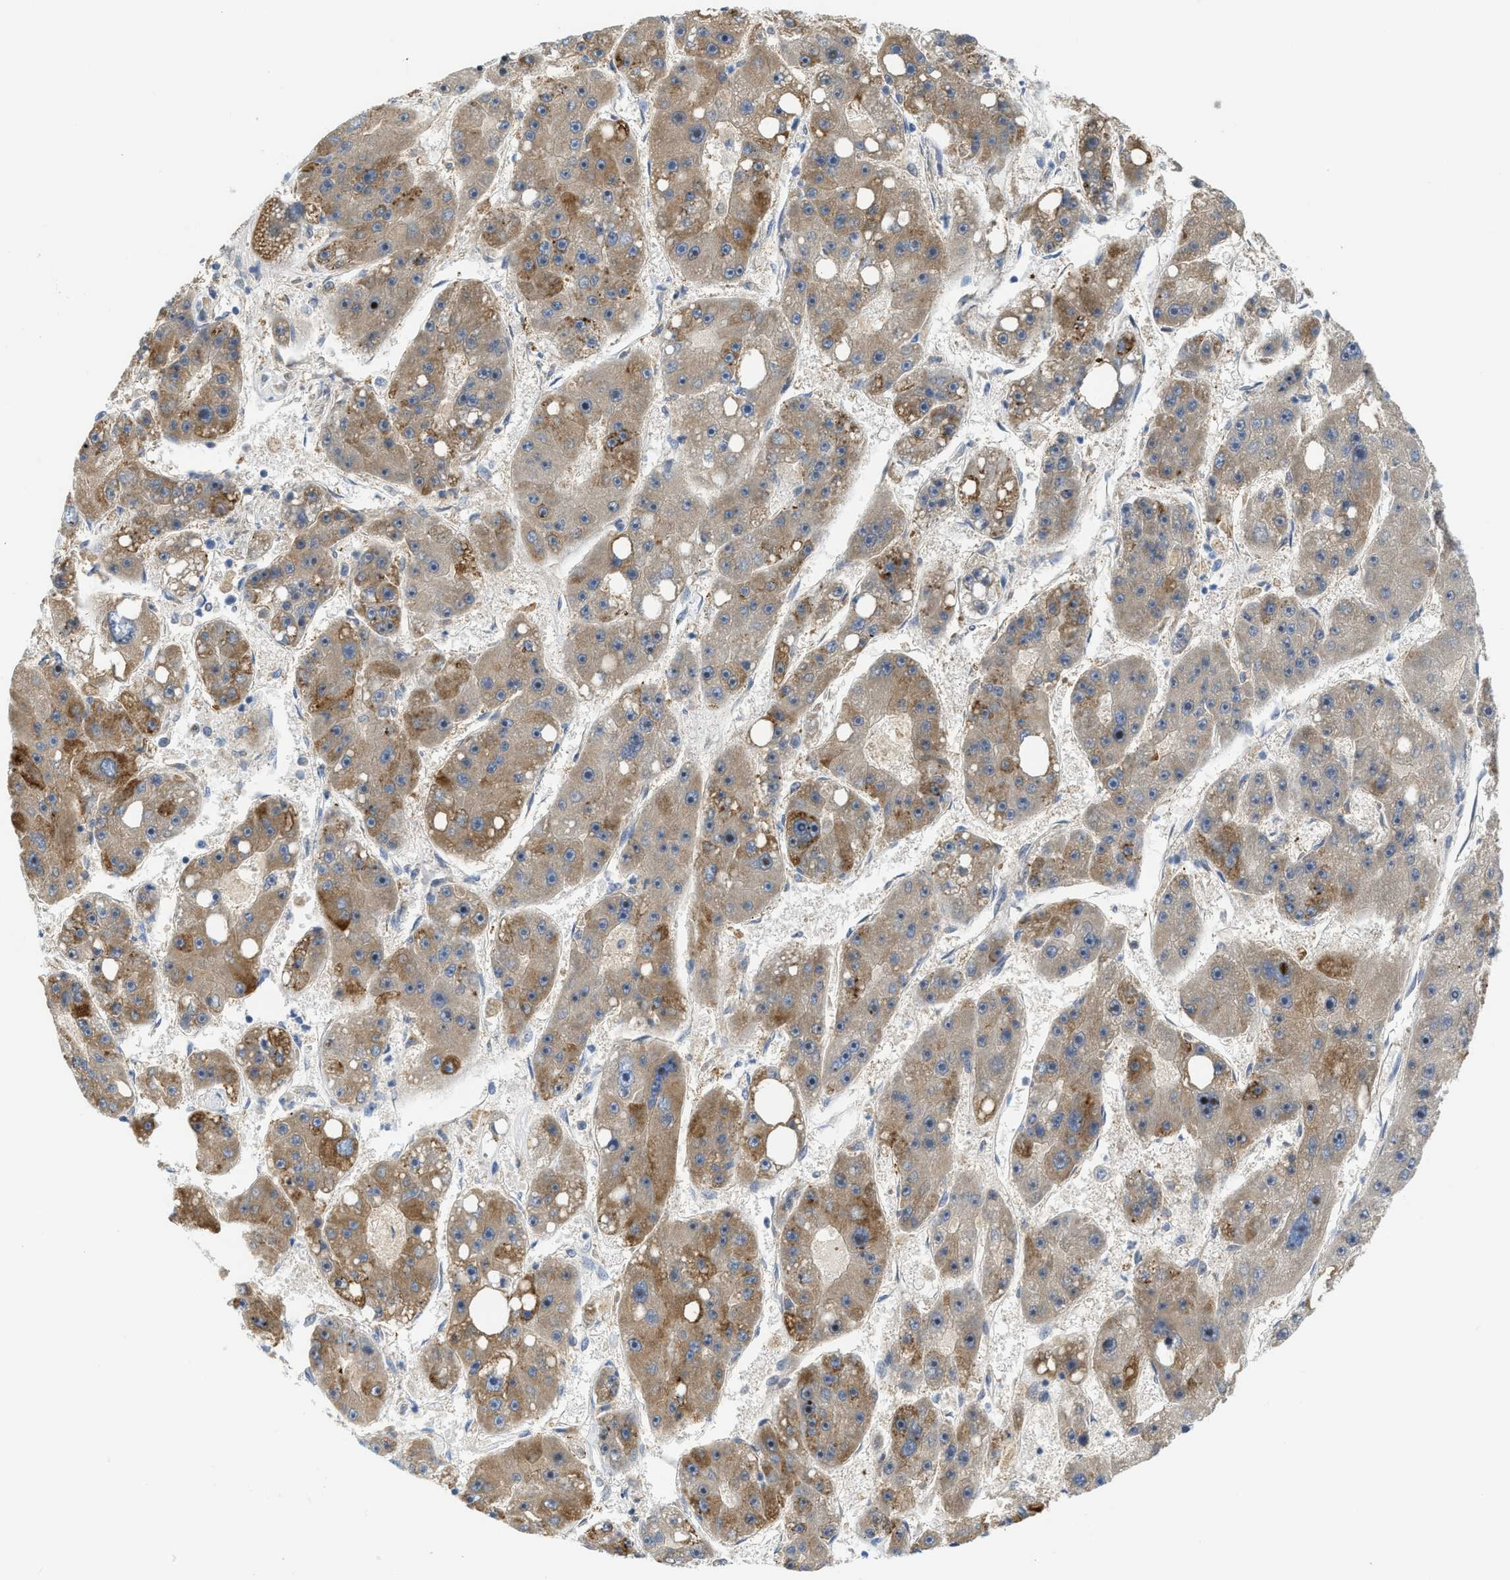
{"staining": {"intensity": "moderate", "quantity": ">75%", "location": "cytoplasmic/membranous"}, "tissue": "liver cancer", "cell_type": "Tumor cells", "image_type": "cancer", "snomed": [{"axis": "morphology", "description": "Carcinoma, Hepatocellular, NOS"}, {"axis": "topography", "description": "Liver"}], "caption": "This photomicrograph exhibits immunohistochemistry staining of human liver cancer, with medium moderate cytoplasmic/membranous staining in approximately >75% of tumor cells.", "gene": "GATD3", "patient": {"sex": "female", "age": 61}}